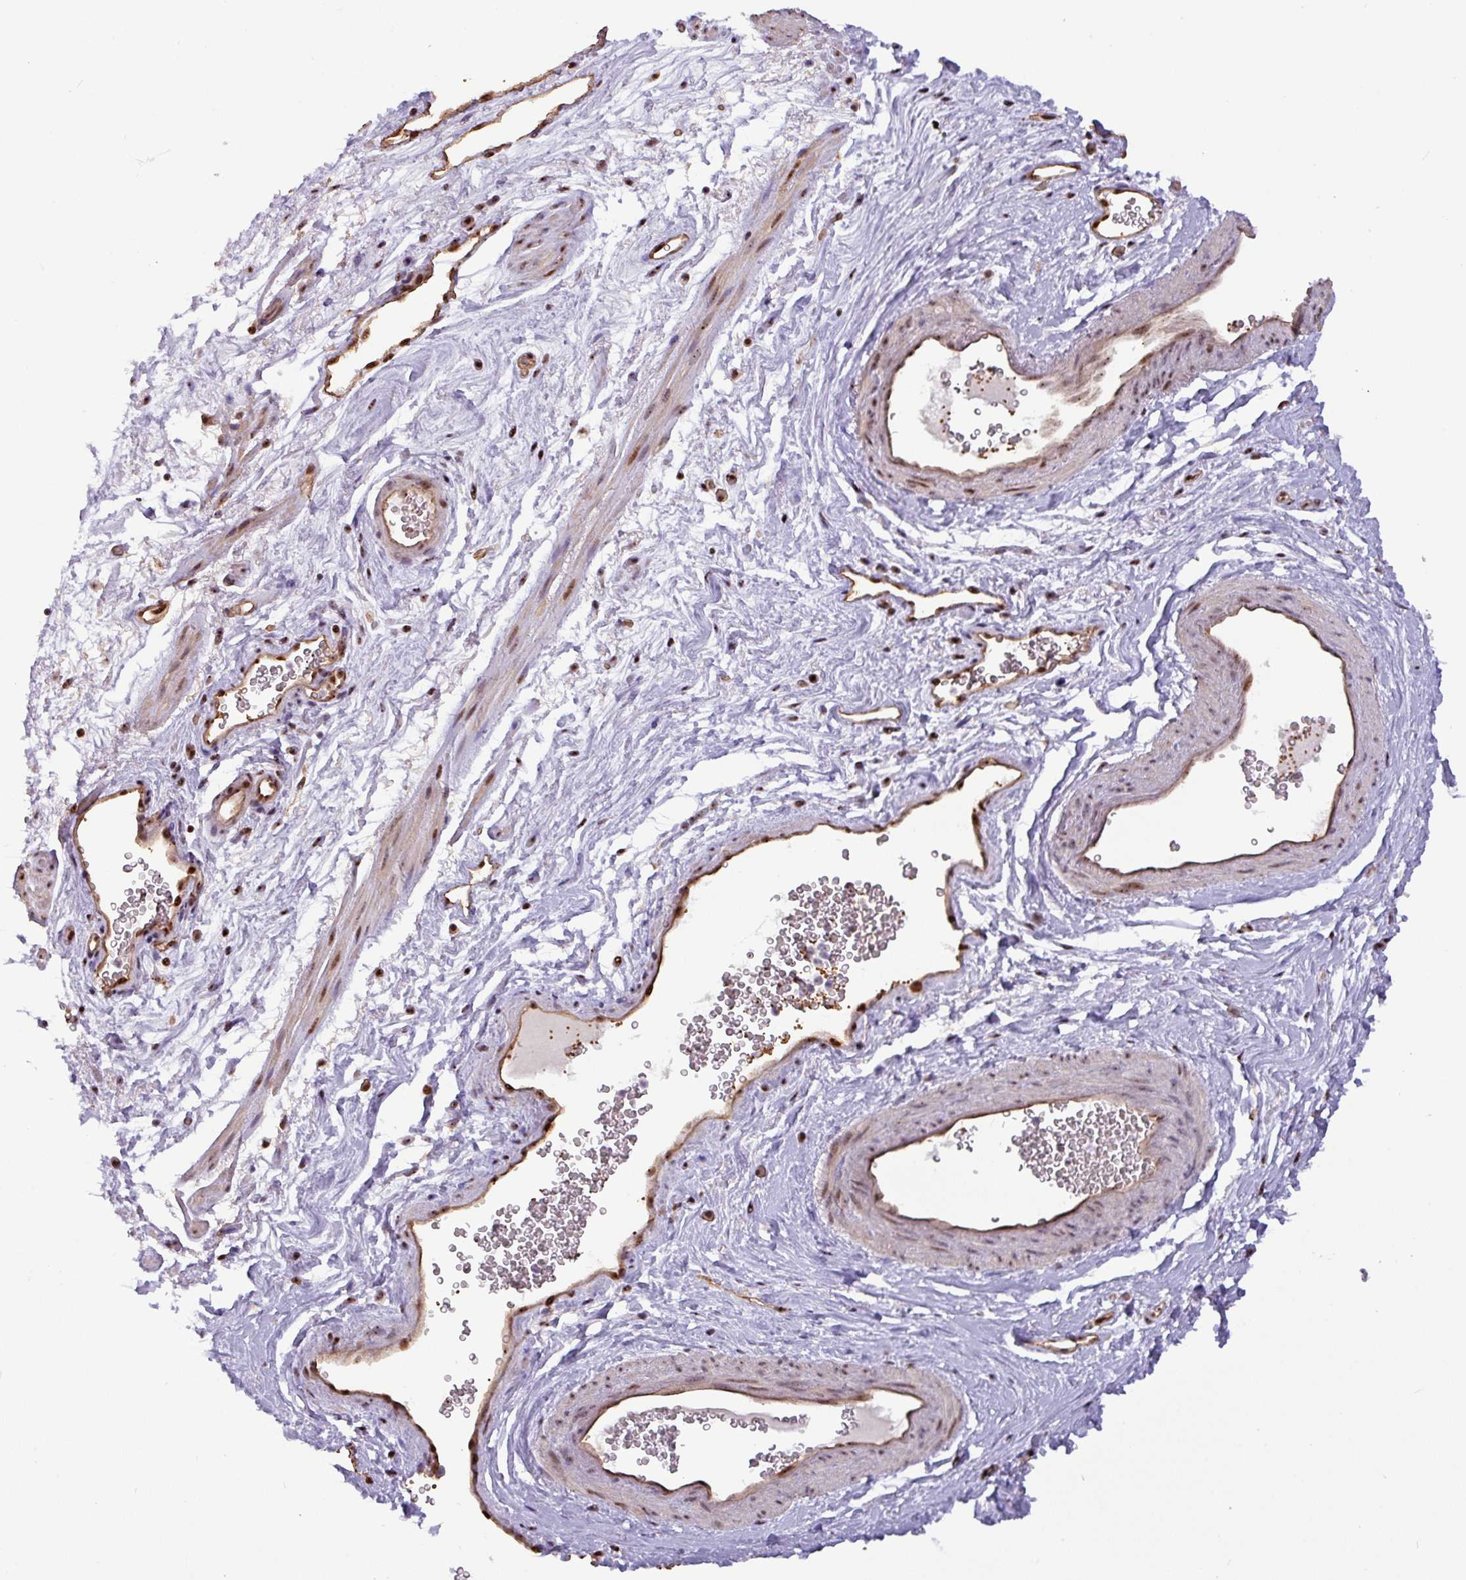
{"staining": {"intensity": "moderate", "quantity": ">75%", "location": "nuclear"}, "tissue": "smooth muscle", "cell_type": "Smooth muscle cells", "image_type": "normal", "snomed": [{"axis": "morphology", "description": "Normal tissue, NOS"}, {"axis": "topography", "description": "Smooth muscle"}, {"axis": "topography", "description": "Peripheral nerve tissue"}], "caption": "The image demonstrates a brown stain indicating the presence of a protein in the nuclear of smooth muscle cells in smooth muscle.", "gene": "RRN3", "patient": {"sex": "male", "age": 69}}